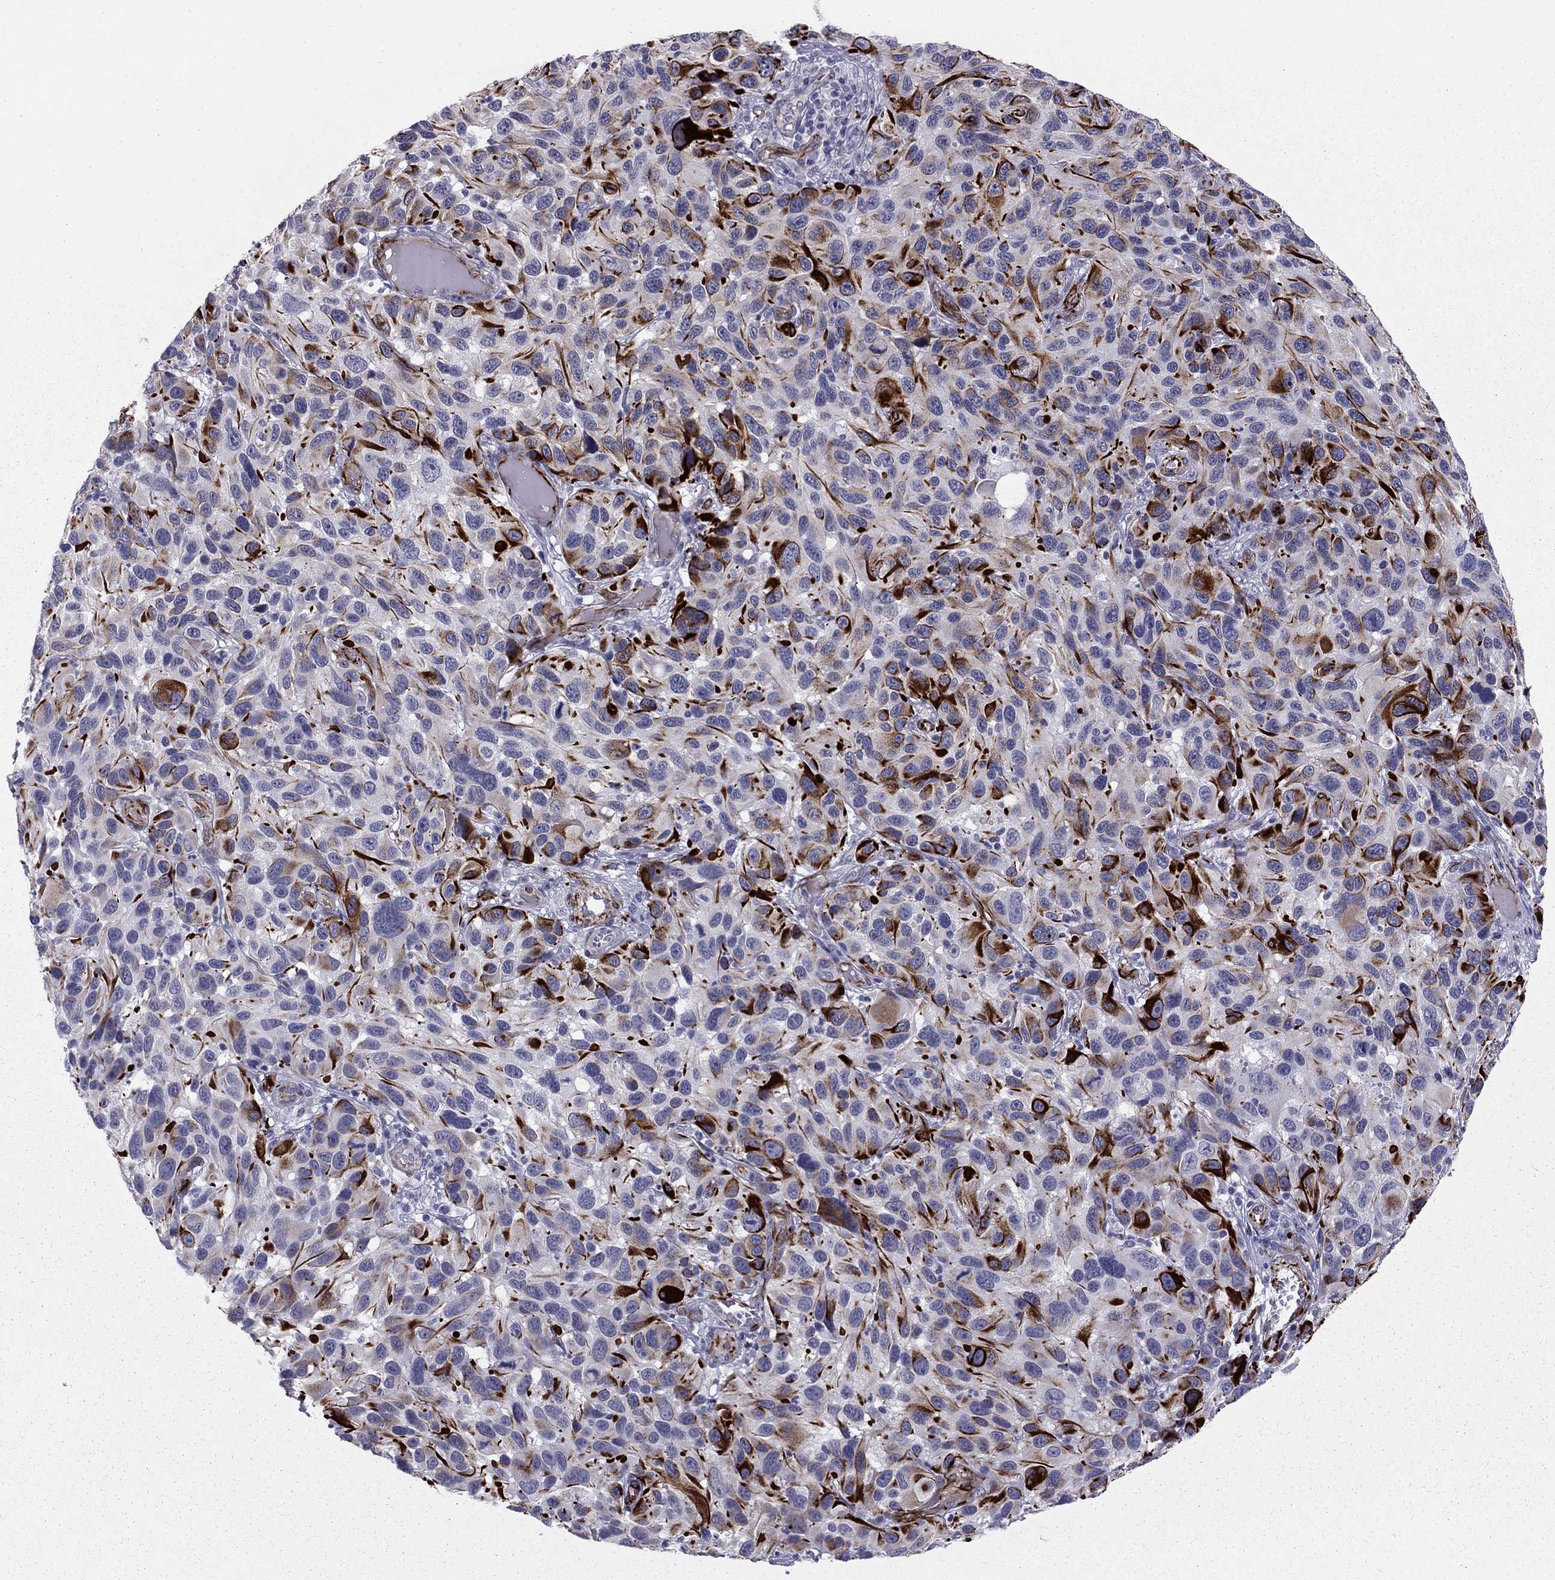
{"staining": {"intensity": "strong", "quantity": "<25%", "location": "cytoplasmic/membranous"}, "tissue": "melanoma", "cell_type": "Tumor cells", "image_type": "cancer", "snomed": [{"axis": "morphology", "description": "Malignant melanoma, NOS"}, {"axis": "topography", "description": "Skin"}], "caption": "Brown immunohistochemical staining in human melanoma reveals strong cytoplasmic/membranous expression in about <25% of tumor cells.", "gene": "ANKS4B", "patient": {"sex": "male", "age": 53}}